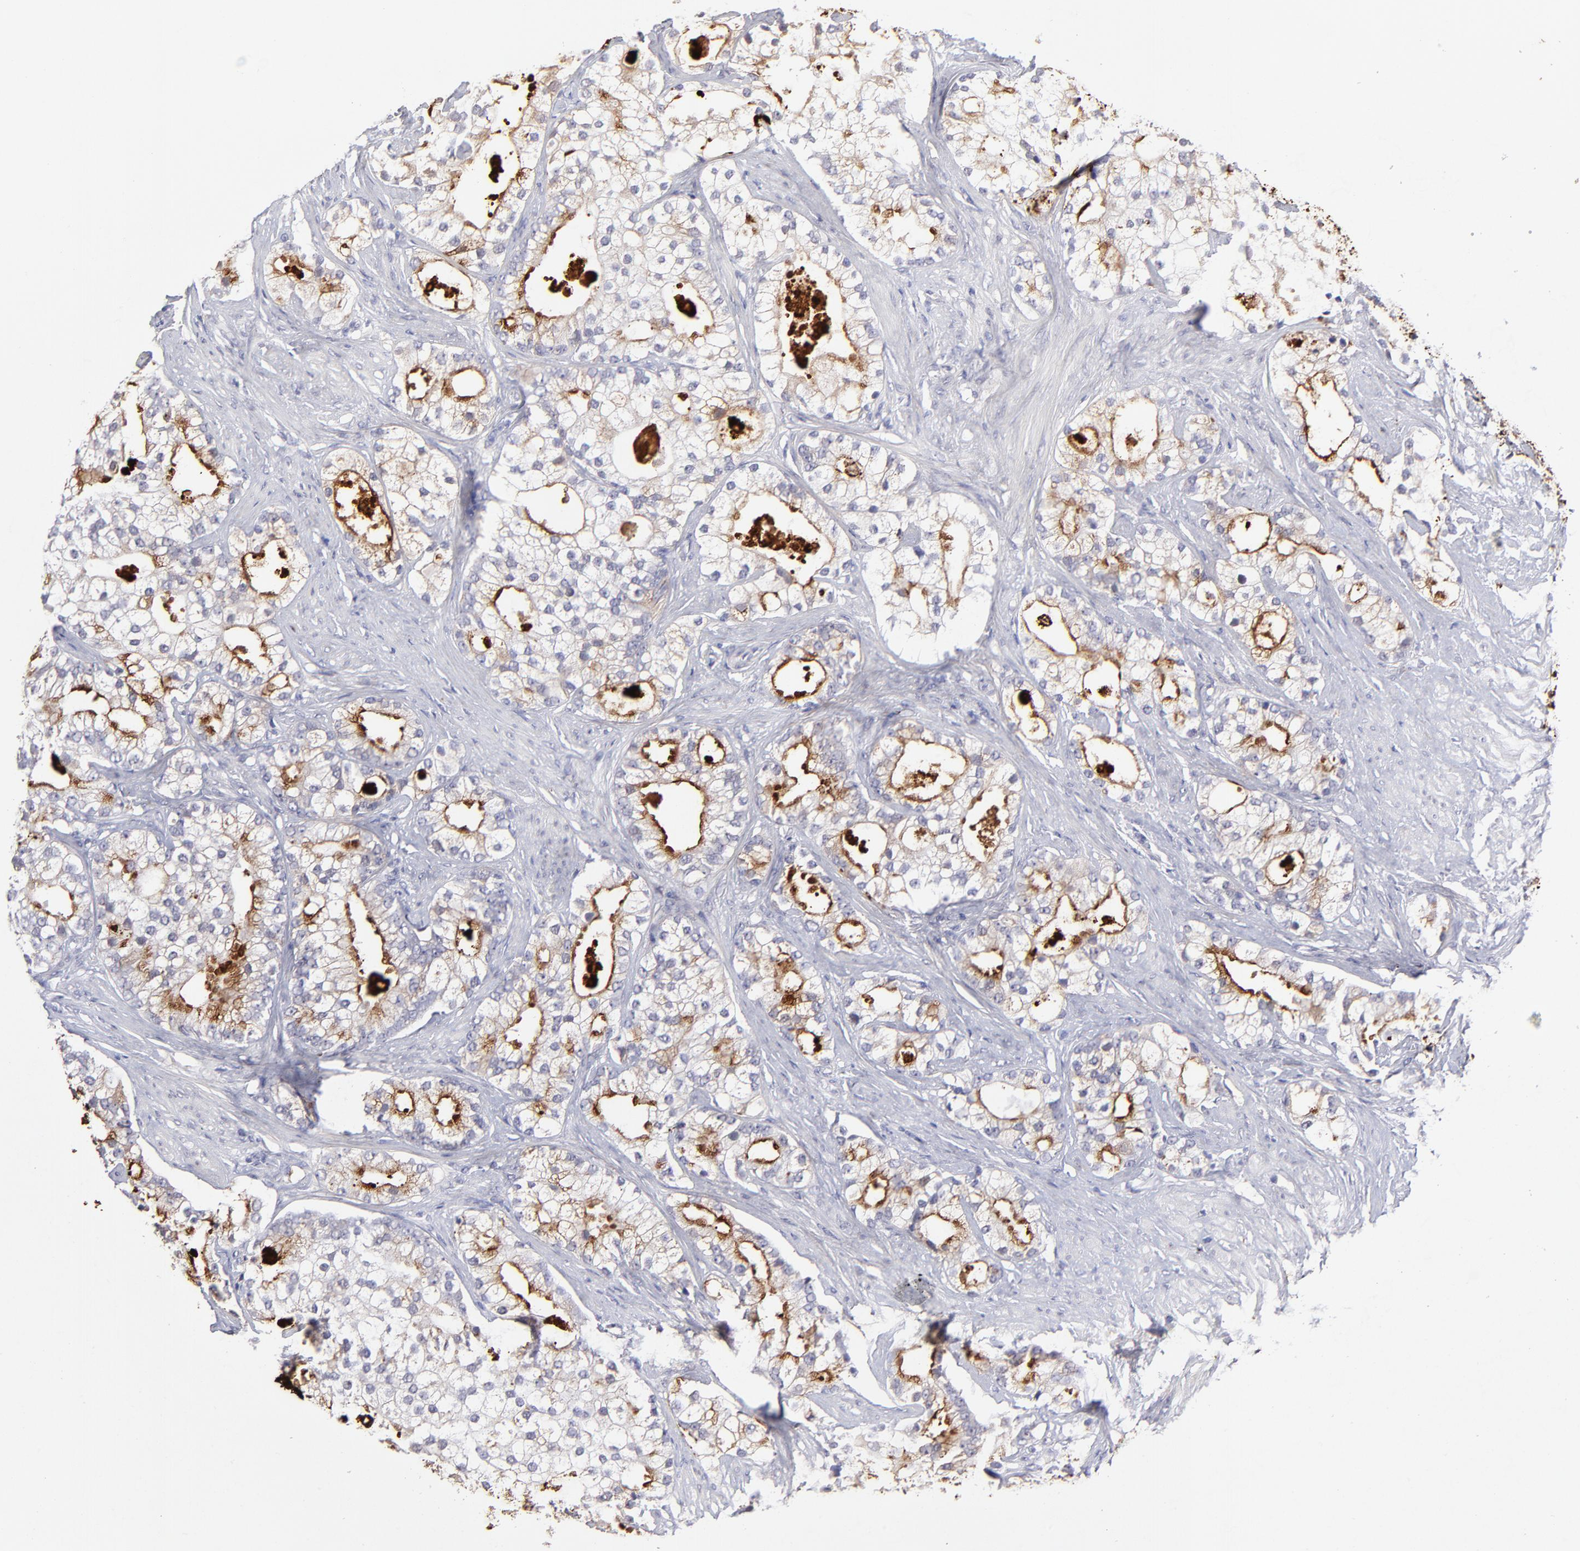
{"staining": {"intensity": "moderate", "quantity": "25%-75%", "location": "cytoplasmic/membranous"}, "tissue": "prostate cancer", "cell_type": "Tumor cells", "image_type": "cancer", "snomed": [{"axis": "morphology", "description": "Adenocarcinoma, Low grade"}, {"axis": "topography", "description": "Prostate"}], "caption": "The photomicrograph demonstrates a brown stain indicating the presence of a protein in the cytoplasmic/membranous of tumor cells in prostate cancer (adenocarcinoma (low-grade)).", "gene": "BTG2", "patient": {"sex": "male", "age": 58}}